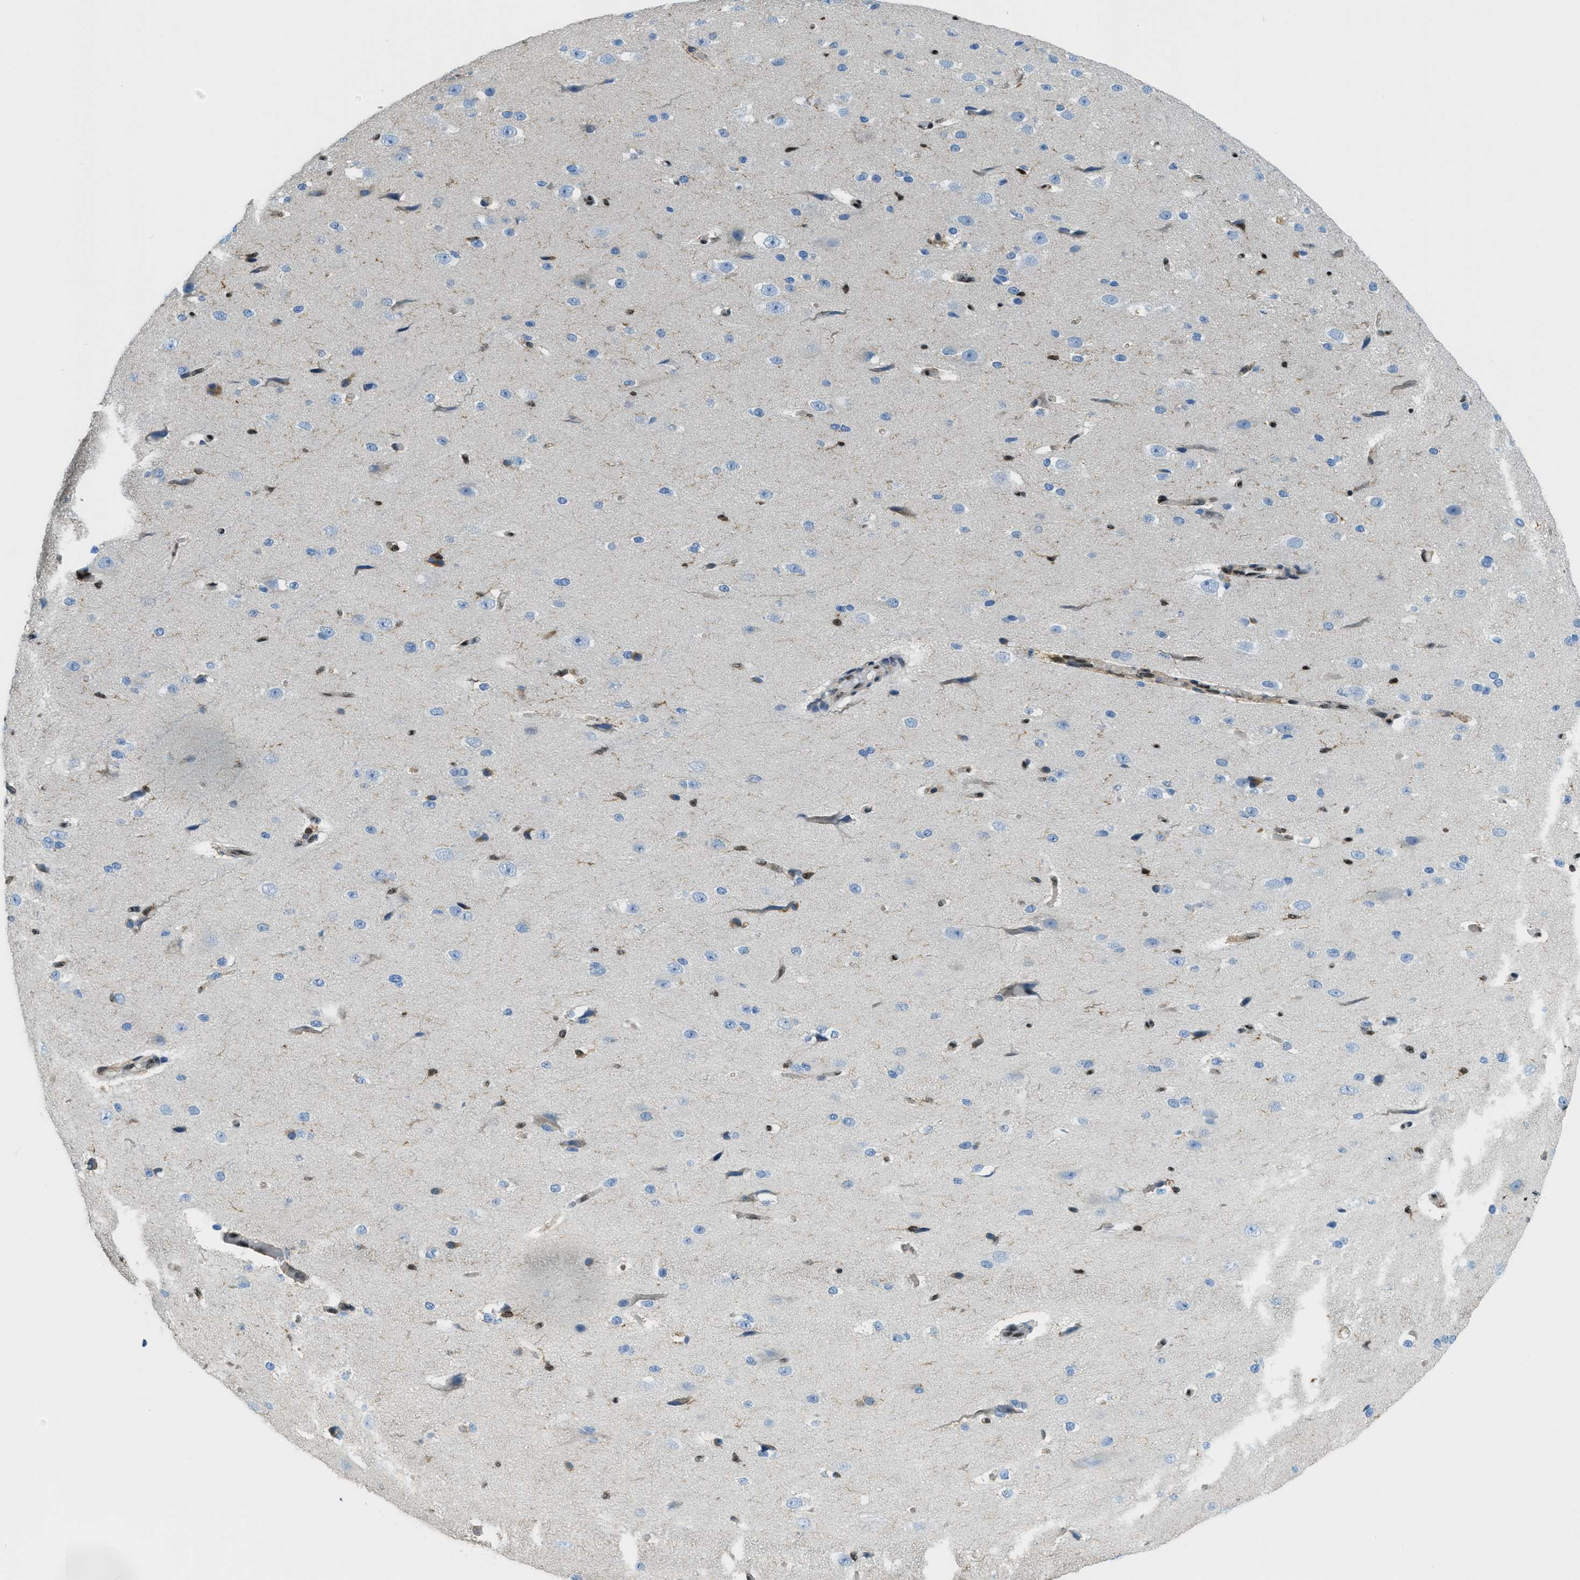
{"staining": {"intensity": "moderate", "quantity": "25%-75%", "location": "nuclear"}, "tissue": "cerebral cortex", "cell_type": "Endothelial cells", "image_type": "normal", "snomed": [{"axis": "morphology", "description": "Normal tissue, NOS"}, {"axis": "morphology", "description": "Developmental malformation"}, {"axis": "topography", "description": "Cerebral cortex"}], "caption": "This image demonstrates immunohistochemistry (IHC) staining of normal human cerebral cortex, with medium moderate nuclear staining in about 25%-75% of endothelial cells.", "gene": "SP100", "patient": {"sex": "female", "age": 30}}